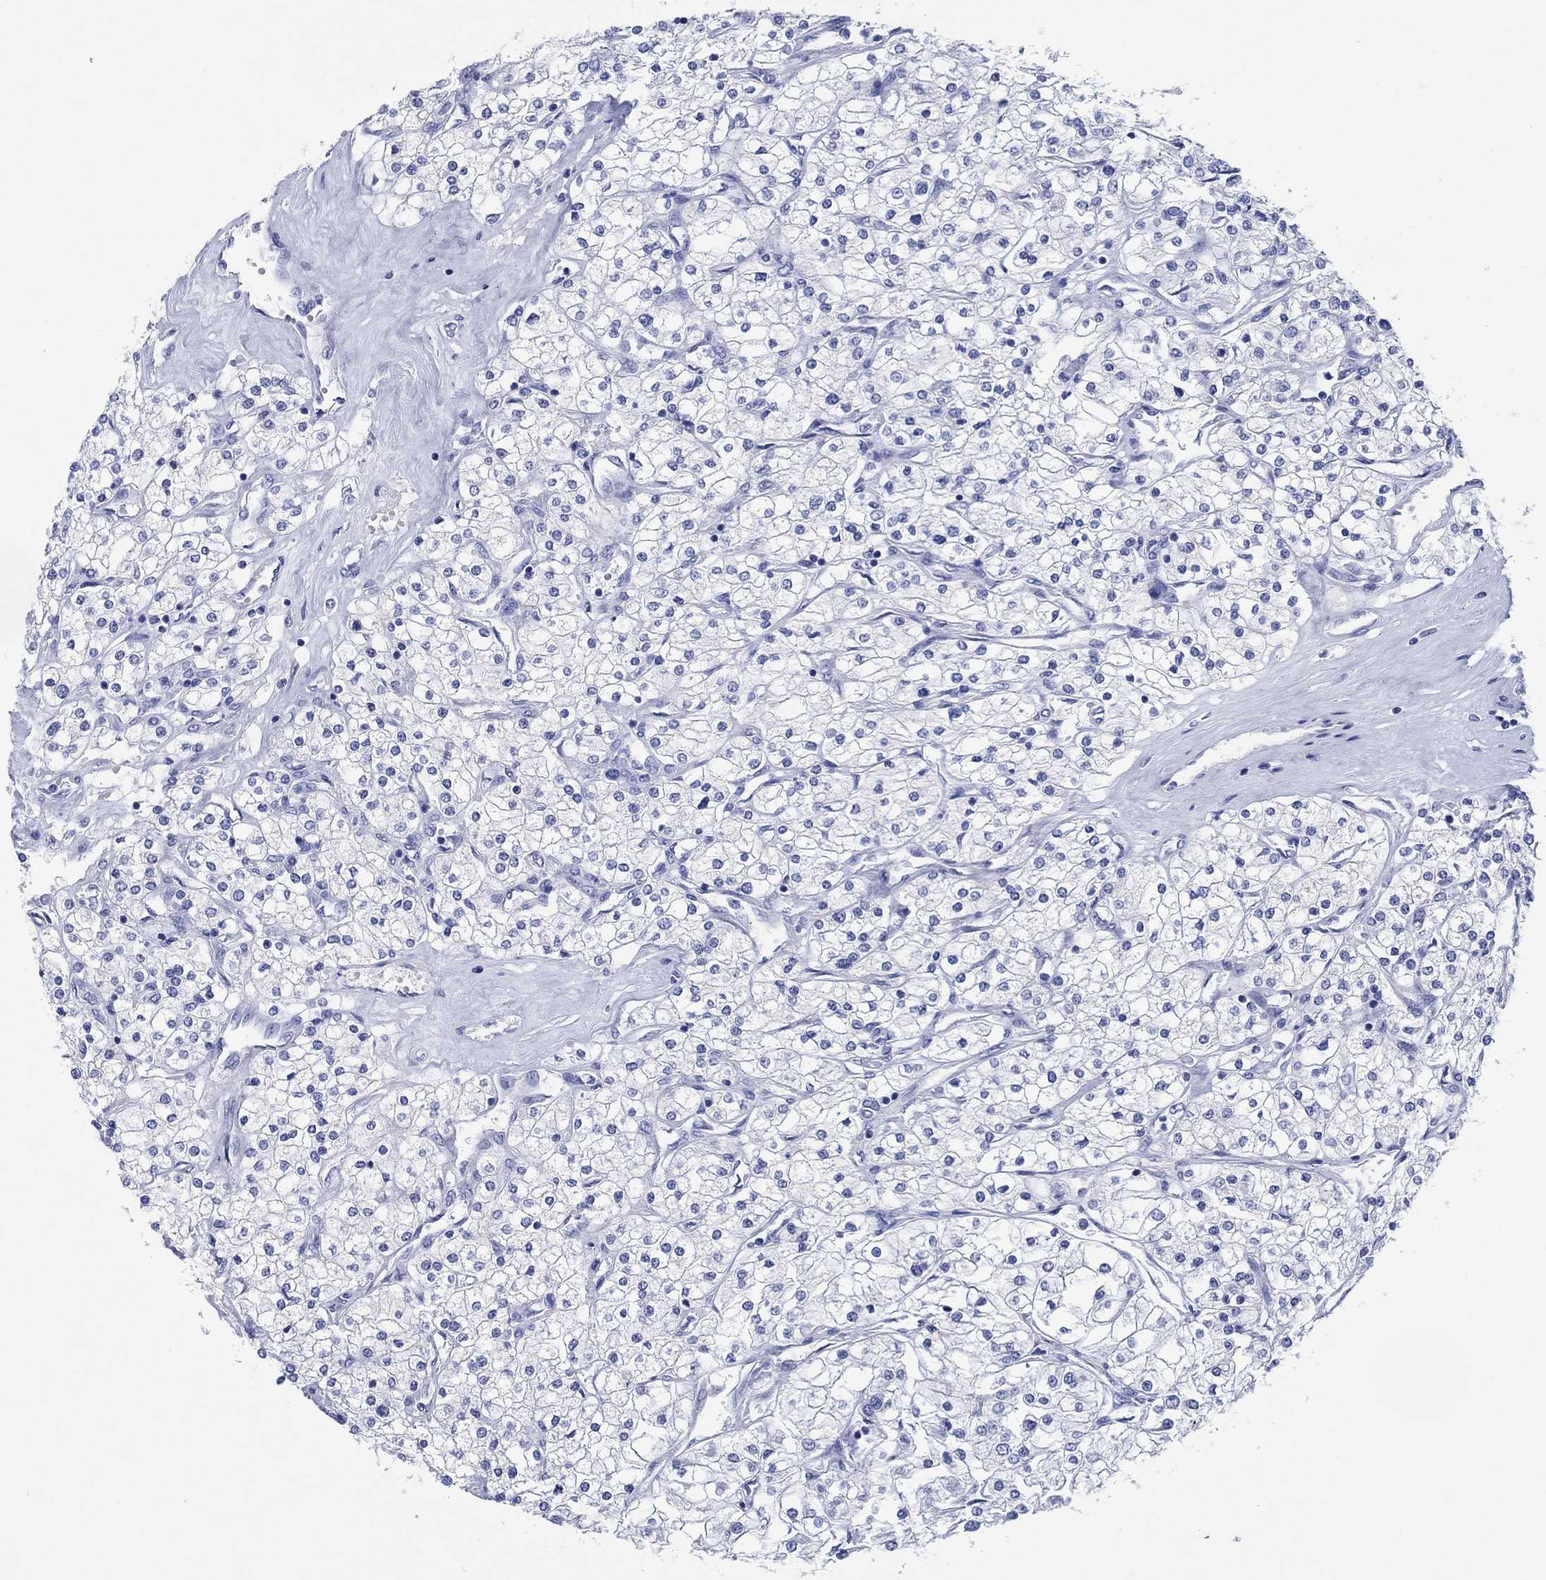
{"staining": {"intensity": "negative", "quantity": "none", "location": "none"}, "tissue": "renal cancer", "cell_type": "Tumor cells", "image_type": "cancer", "snomed": [{"axis": "morphology", "description": "Adenocarcinoma, NOS"}, {"axis": "topography", "description": "Kidney"}], "caption": "Tumor cells show no significant positivity in renal cancer.", "gene": "HCRT", "patient": {"sex": "male", "age": 80}}